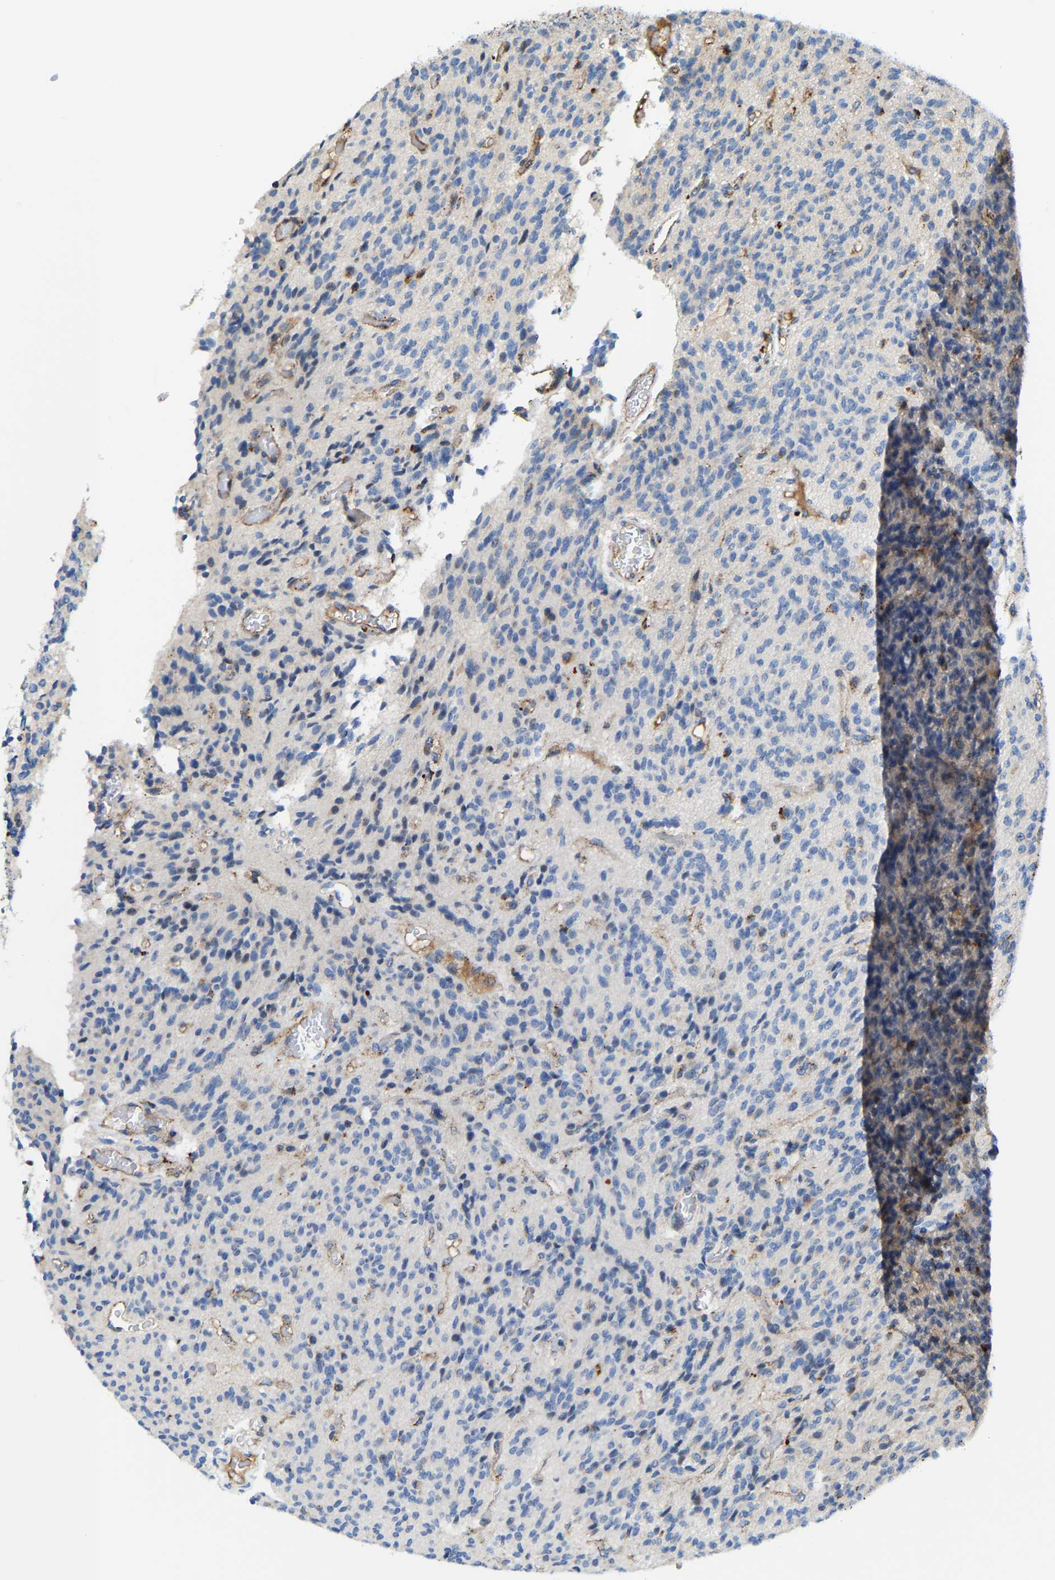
{"staining": {"intensity": "negative", "quantity": "none", "location": "none"}, "tissue": "glioma", "cell_type": "Tumor cells", "image_type": "cancer", "snomed": [{"axis": "morphology", "description": "Glioma, malignant, High grade"}, {"axis": "topography", "description": "Brain"}], "caption": "This is an immunohistochemistry (IHC) image of glioma. There is no staining in tumor cells.", "gene": "DPP7", "patient": {"sex": "male", "age": 34}}